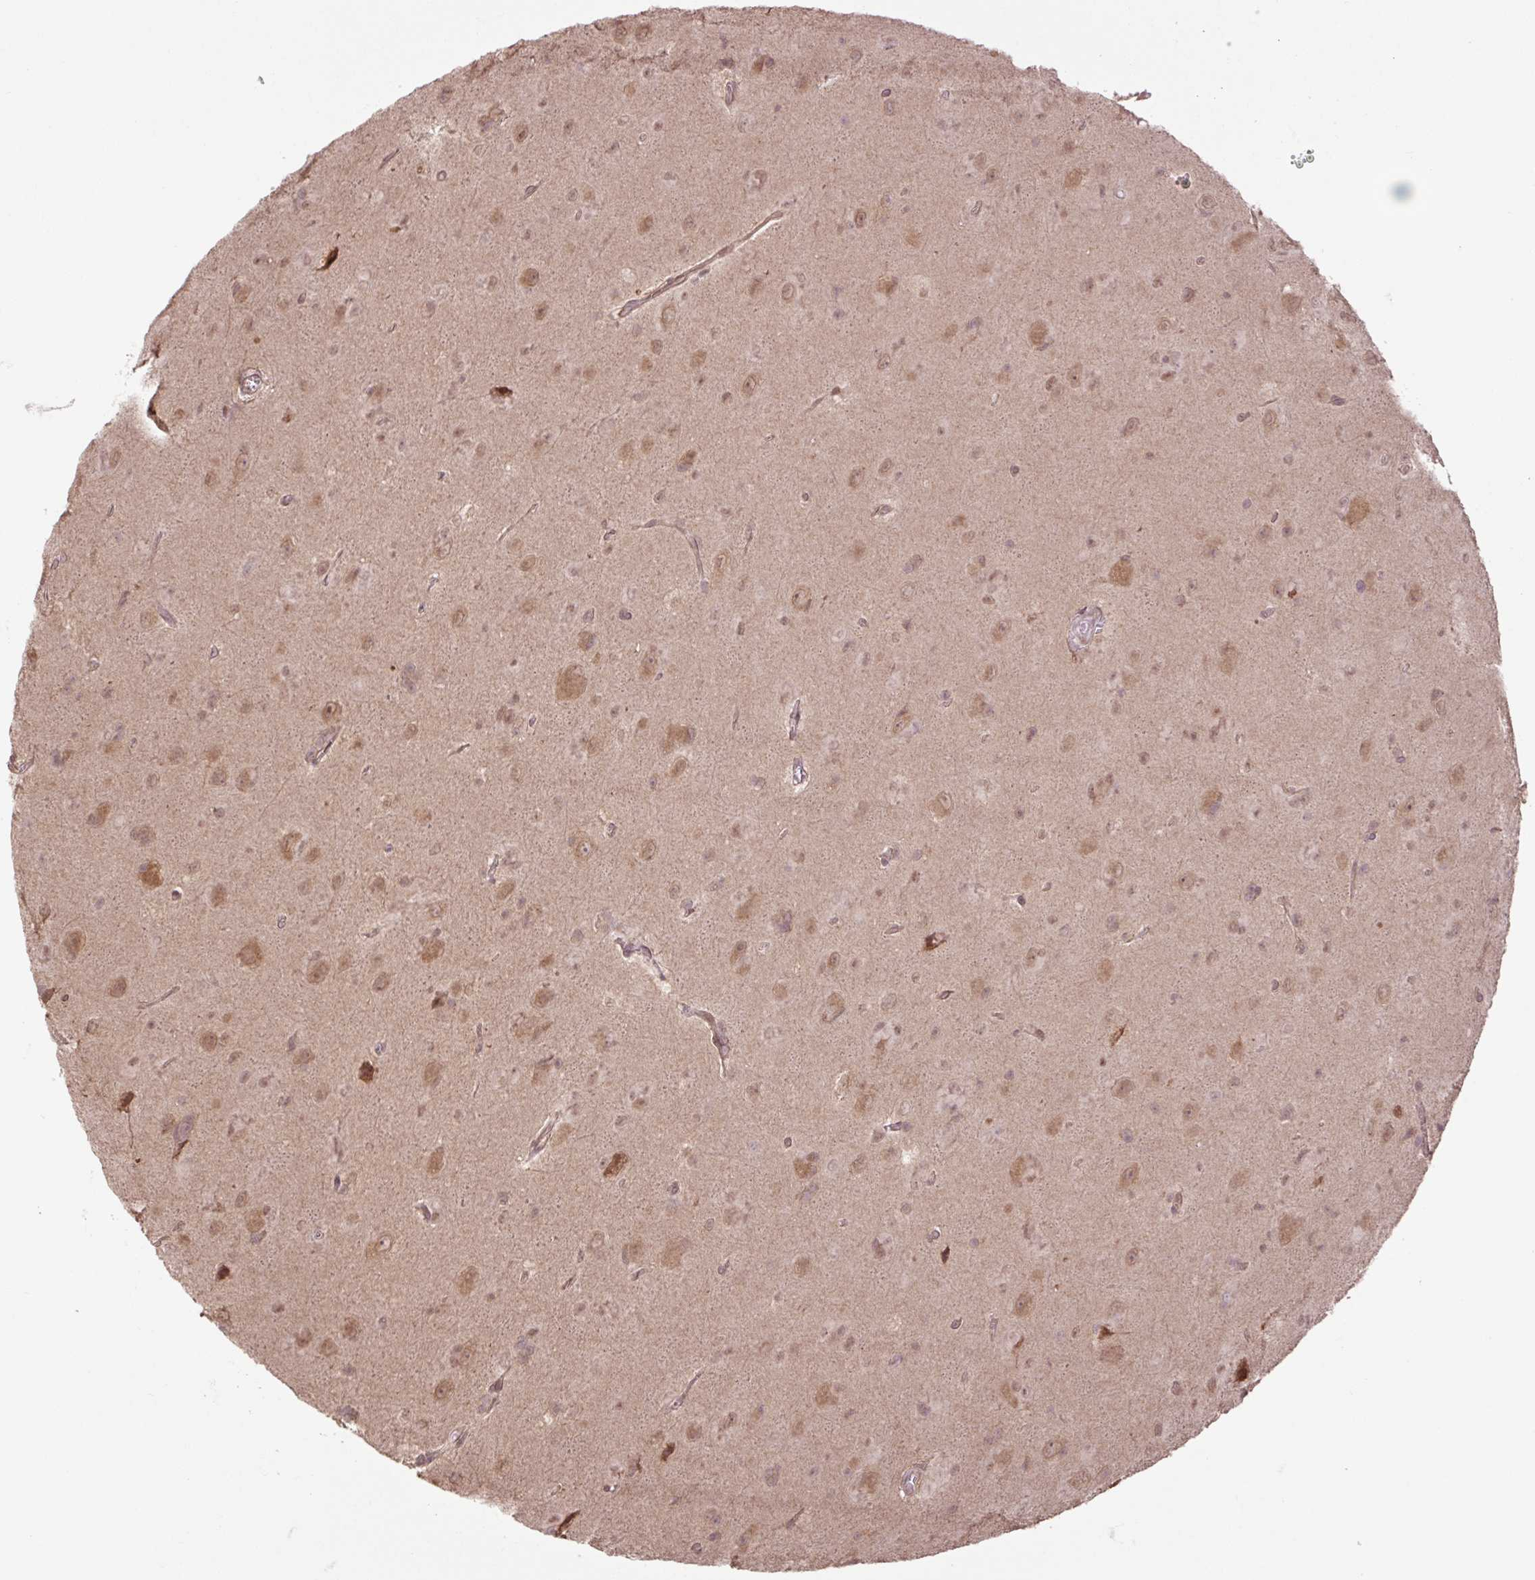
{"staining": {"intensity": "weak", "quantity": "25%-75%", "location": "cytoplasmic/membranous,nuclear"}, "tissue": "glioma", "cell_type": "Tumor cells", "image_type": "cancer", "snomed": [{"axis": "morphology", "description": "Glioma, malignant, Low grade"}, {"axis": "topography", "description": "Brain"}], "caption": "Human glioma stained with a brown dye shows weak cytoplasmic/membranous and nuclear positive staining in about 25%-75% of tumor cells.", "gene": "TPT1", "patient": {"sex": "male", "age": 58}}